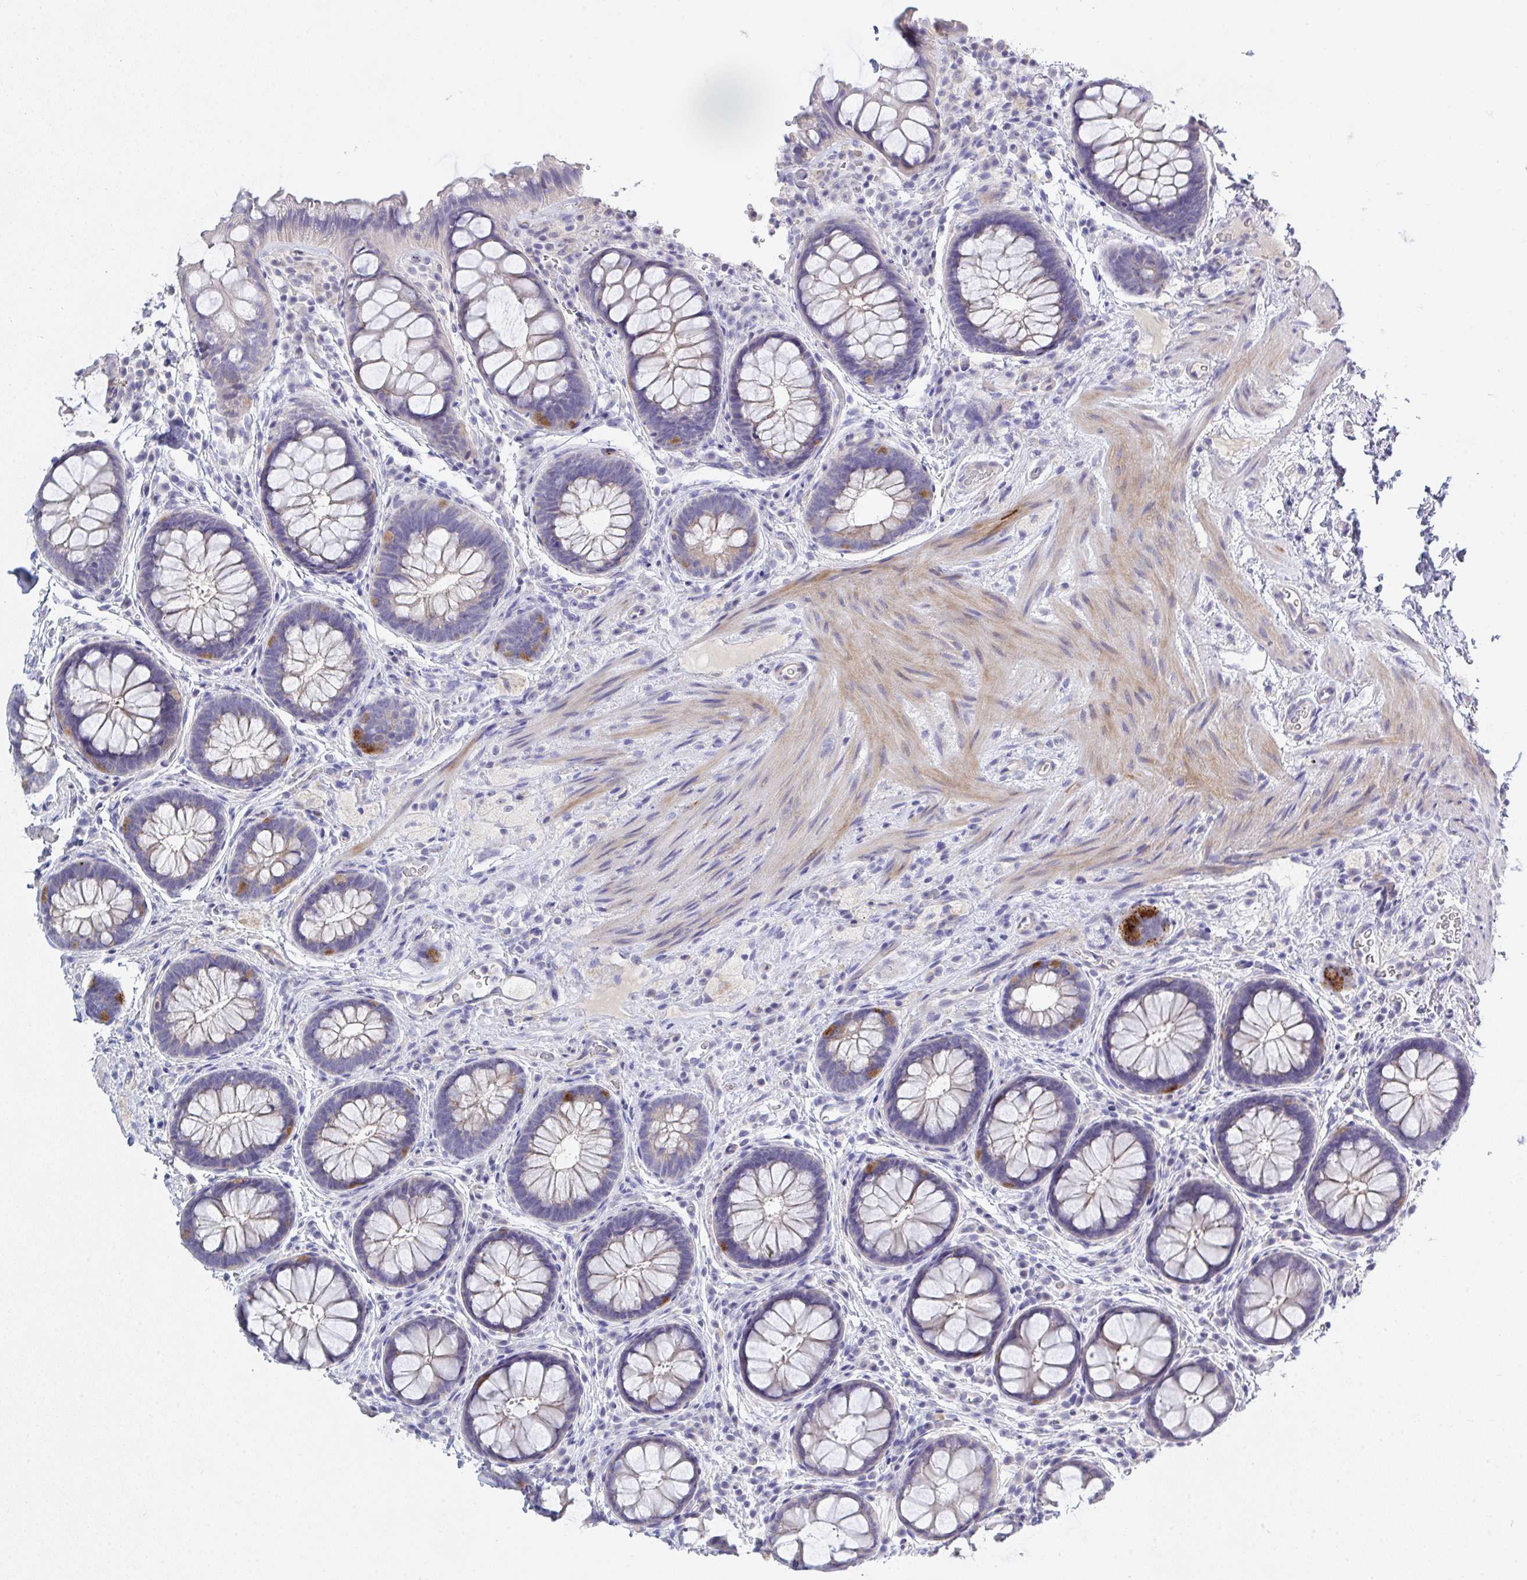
{"staining": {"intensity": "strong", "quantity": "<25%", "location": "cytoplasmic/membranous"}, "tissue": "rectum", "cell_type": "Glandular cells", "image_type": "normal", "snomed": [{"axis": "morphology", "description": "Normal tissue, NOS"}, {"axis": "topography", "description": "Rectum"}], "caption": "Approximately <25% of glandular cells in normal rectum exhibit strong cytoplasmic/membranous protein staining as visualized by brown immunohistochemical staining.", "gene": "ZNF561", "patient": {"sex": "female", "age": 69}}